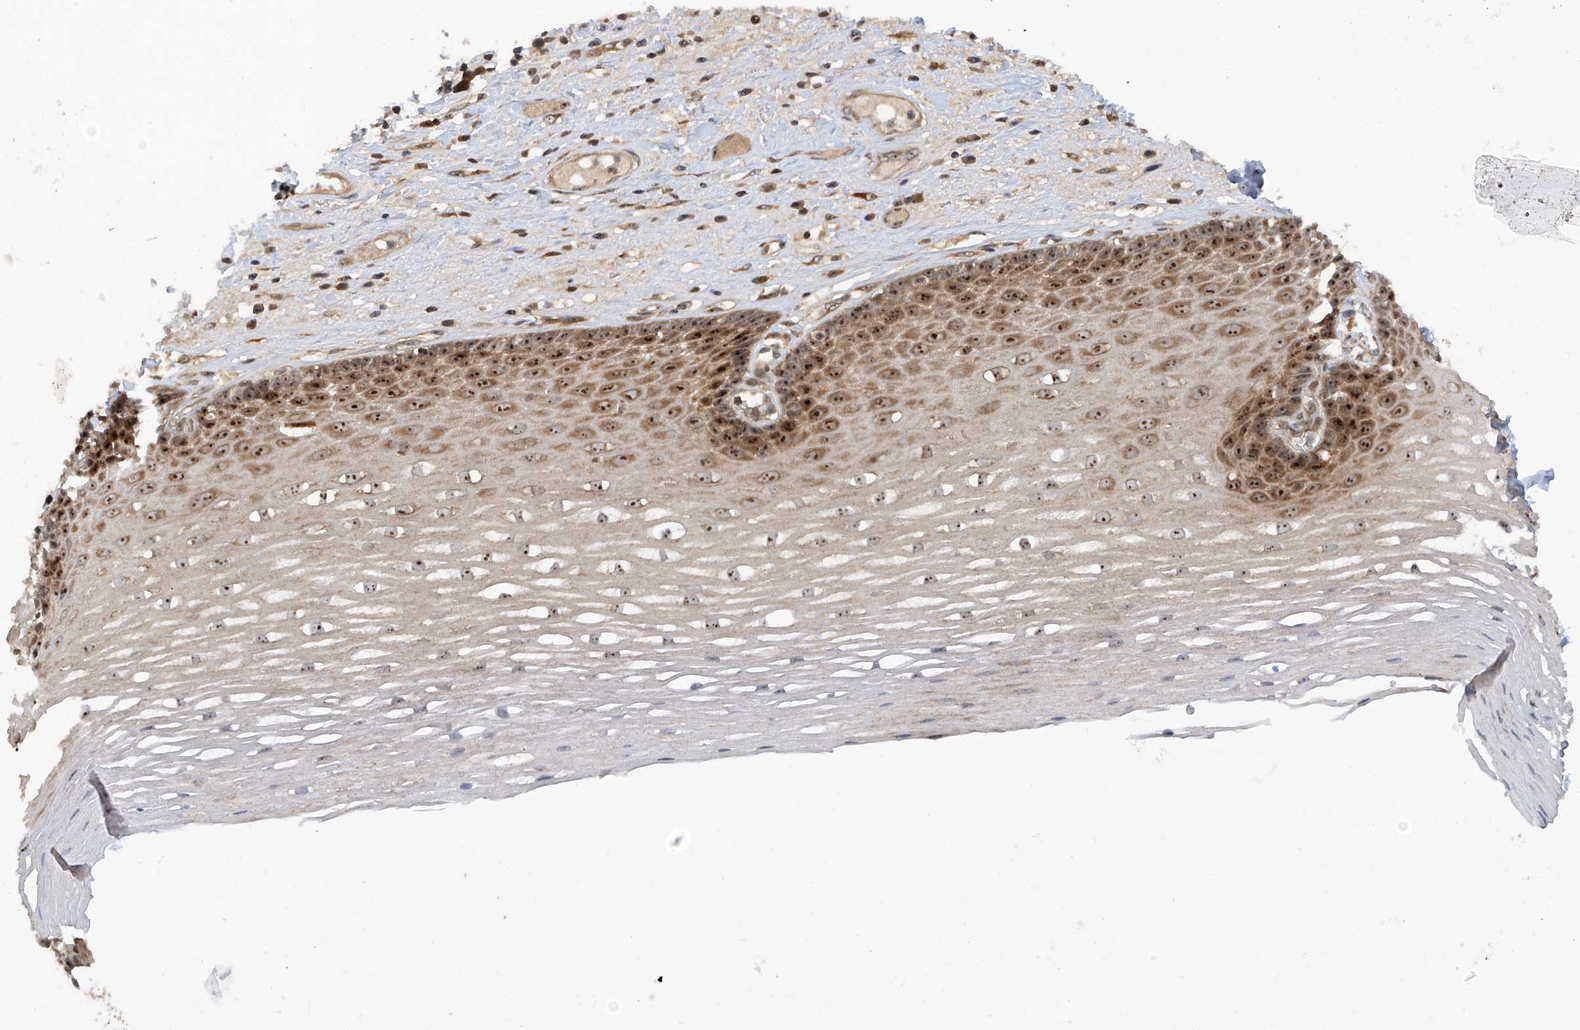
{"staining": {"intensity": "strong", "quantity": ">75%", "location": "cytoplasmic/membranous,nuclear"}, "tissue": "esophagus", "cell_type": "Squamous epithelial cells", "image_type": "normal", "snomed": [{"axis": "morphology", "description": "Normal tissue, NOS"}, {"axis": "topography", "description": "Esophagus"}], "caption": "Squamous epithelial cells reveal strong cytoplasmic/membranous,nuclear expression in approximately >75% of cells in normal esophagus. (DAB (3,3'-diaminobenzidine) IHC, brown staining for protein, blue staining for nuclei).", "gene": "C1orf131", "patient": {"sex": "male", "age": 62}}